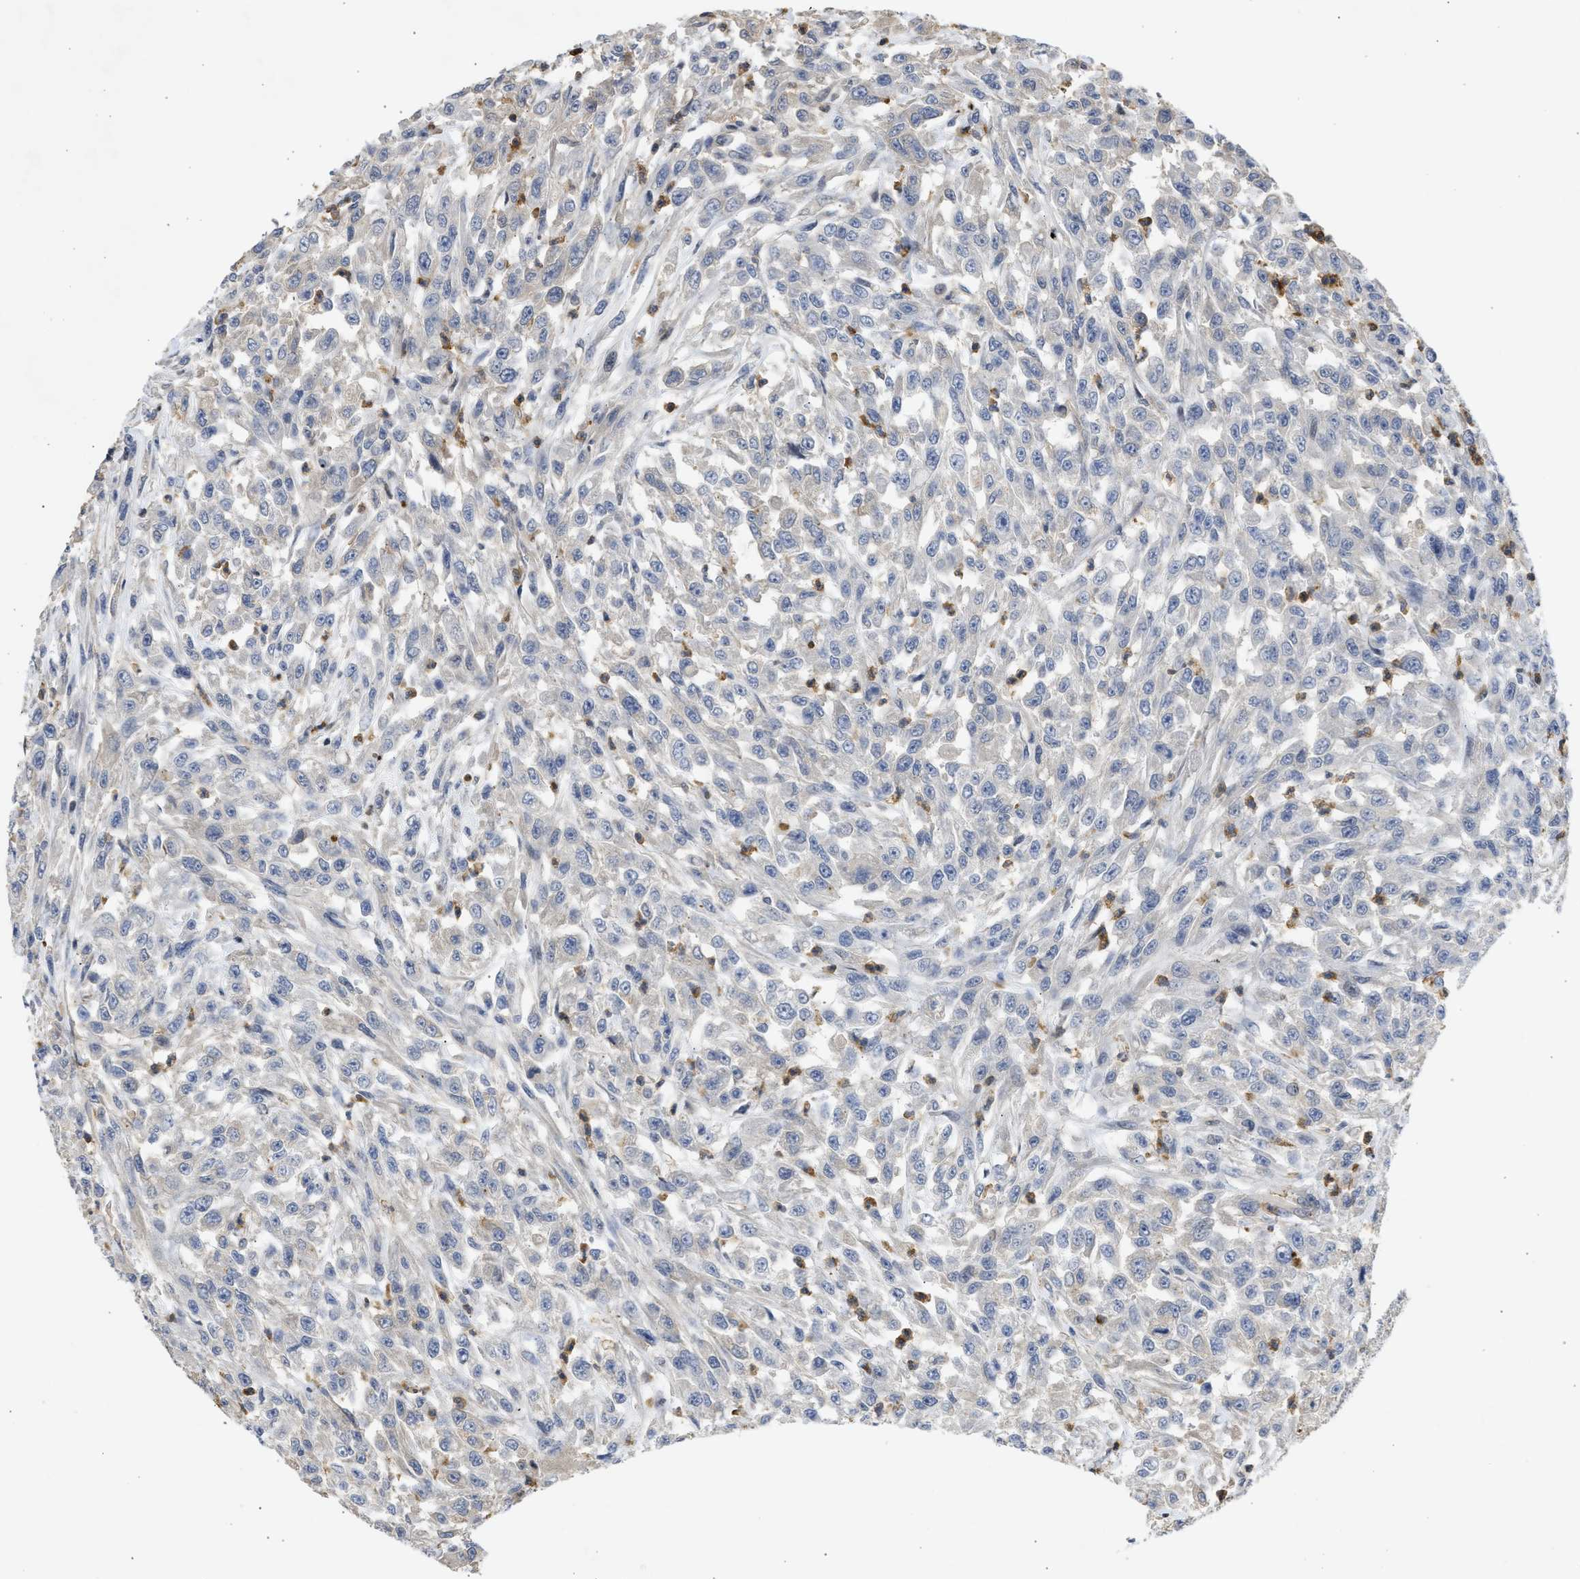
{"staining": {"intensity": "negative", "quantity": "none", "location": "none"}, "tissue": "urothelial cancer", "cell_type": "Tumor cells", "image_type": "cancer", "snomed": [{"axis": "morphology", "description": "Urothelial carcinoma, High grade"}, {"axis": "topography", "description": "Urinary bladder"}], "caption": "A photomicrograph of human high-grade urothelial carcinoma is negative for staining in tumor cells. (DAB immunohistochemistry, high magnification).", "gene": "ENSG00000142539", "patient": {"sex": "male", "age": 46}}